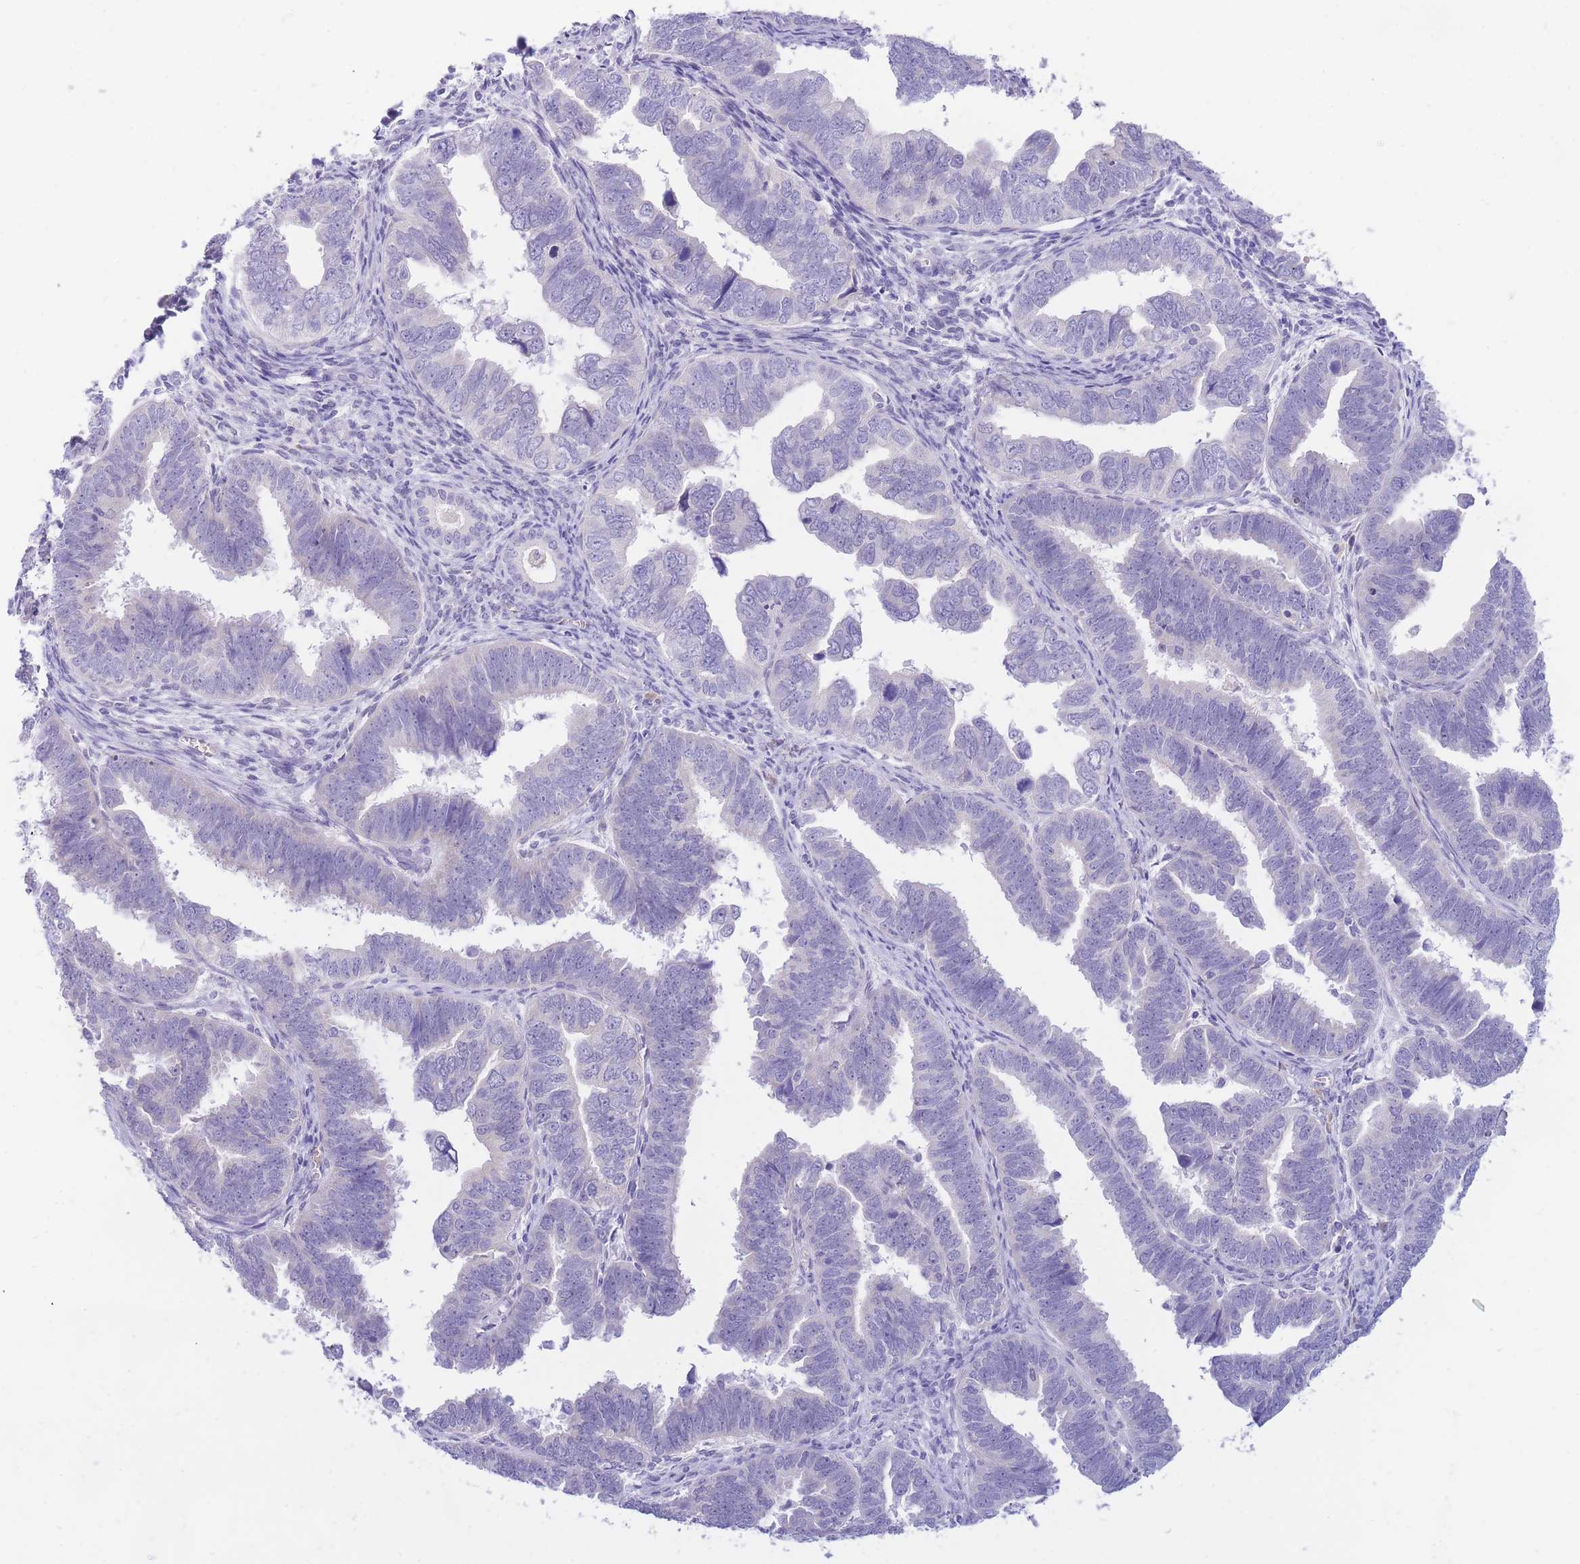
{"staining": {"intensity": "negative", "quantity": "none", "location": "none"}, "tissue": "endometrial cancer", "cell_type": "Tumor cells", "image_type": "cancer", "snomed": [{"axis": "morphology", "description": "Adenocarcinoma, NOS"}, {"axis": "topography", "description": "Endometrium"}], "caption": "This is an immunohistochemistry (IHC) histopathology image of endometrial cancer (adenocarcinoma). There is no expression in tumor cells.", "gene": "SSUH2", "patient": {"sex": "female", "age": 75}}